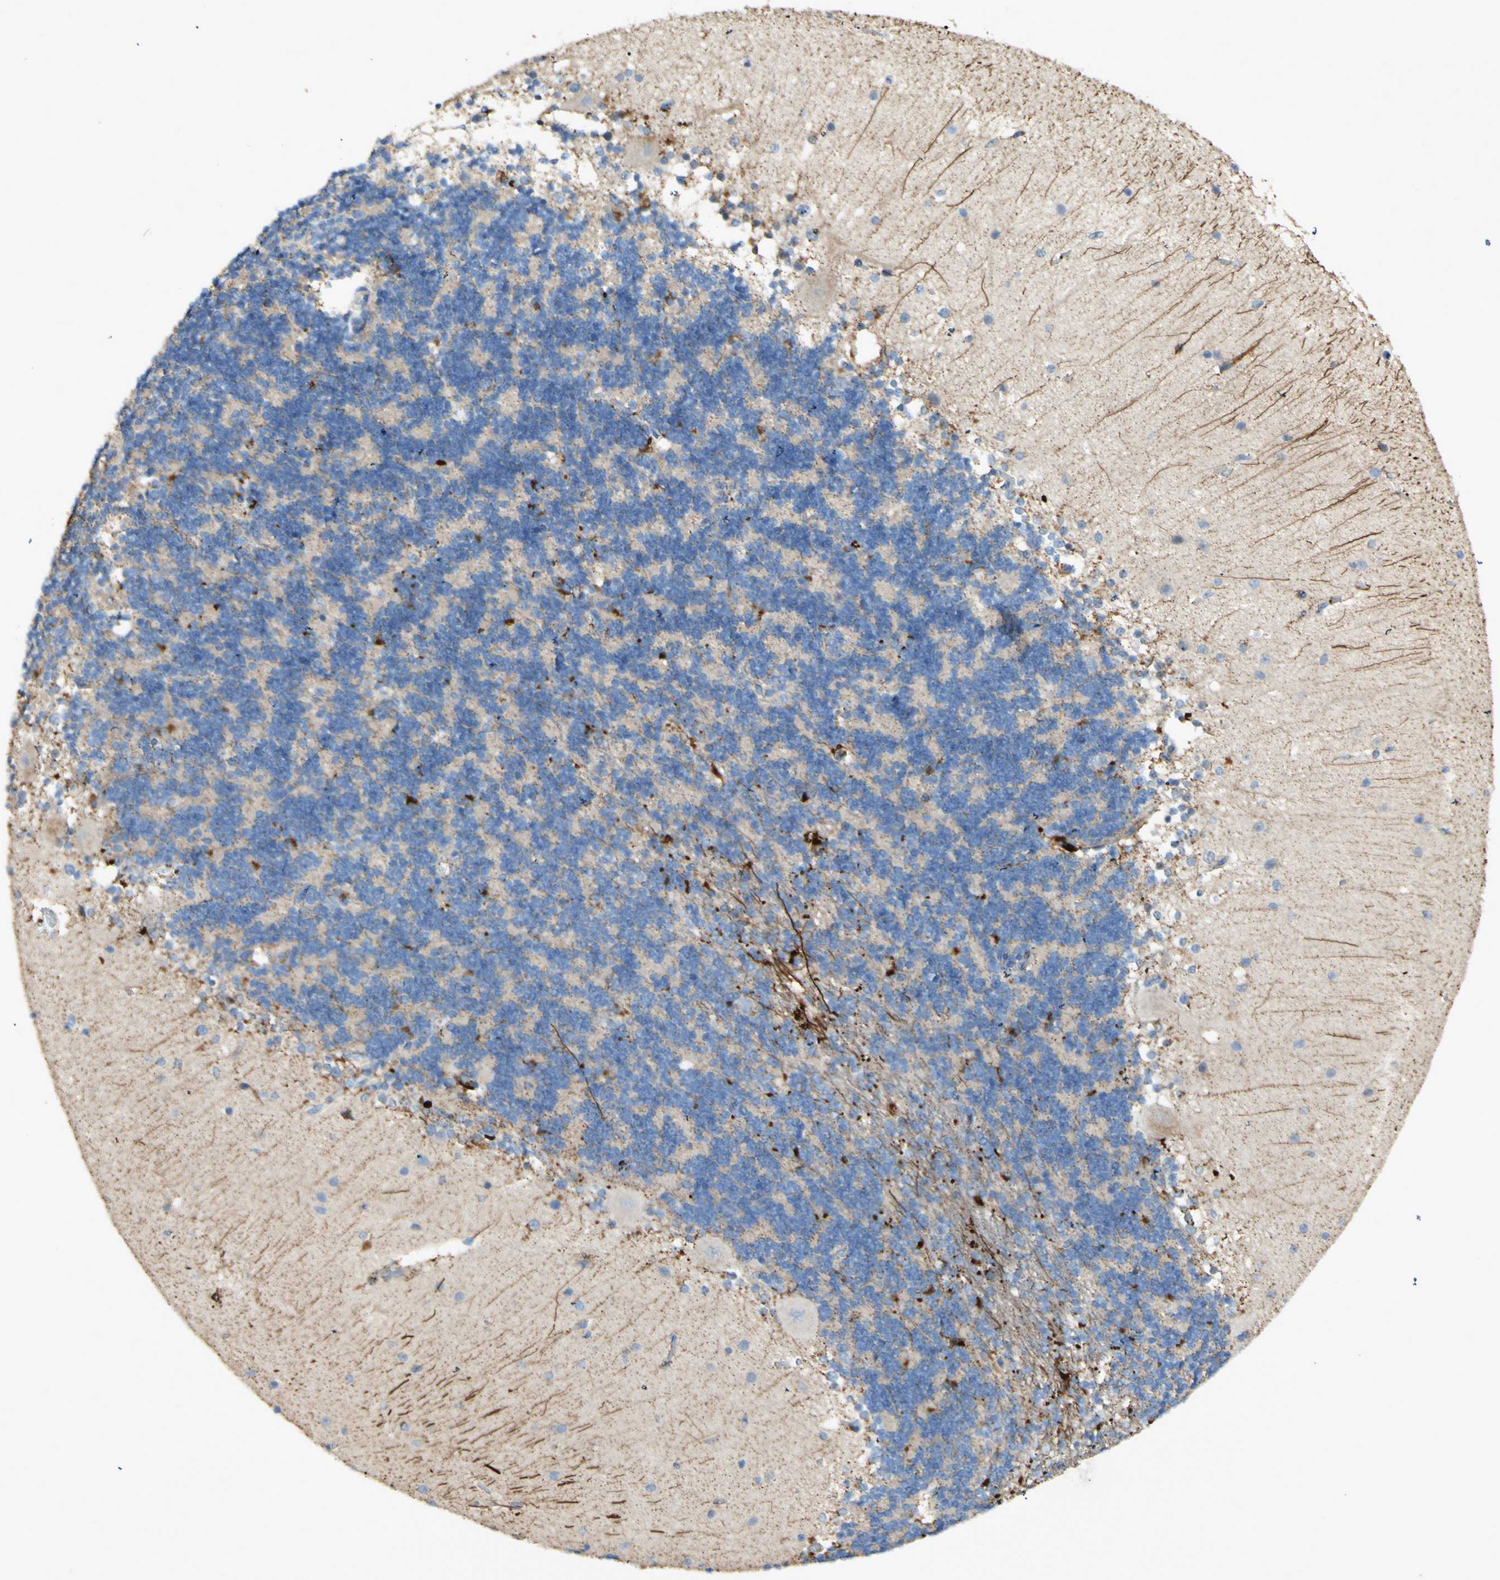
{"staining": {"intensity": "strong", "quantity": "<25%", "location": "cytoplasmic/membranous"}, "tissue": "cerebellum", "cell_type": "Cells in granular layer", "image_type": "normal", "snomed": [{"axis": "morphology", "description": "Normal tissue, NOS"}, {"axis": "topography", "description": "Cerebellum"}], "caption": "A medium amount of strong cytoplasmic/membranous expression is identified in approximately <25% of cells in granular layer in unremarkable cerebellum.", "gene": "GAN", "patient": {"sex": "female", "age": 54}}